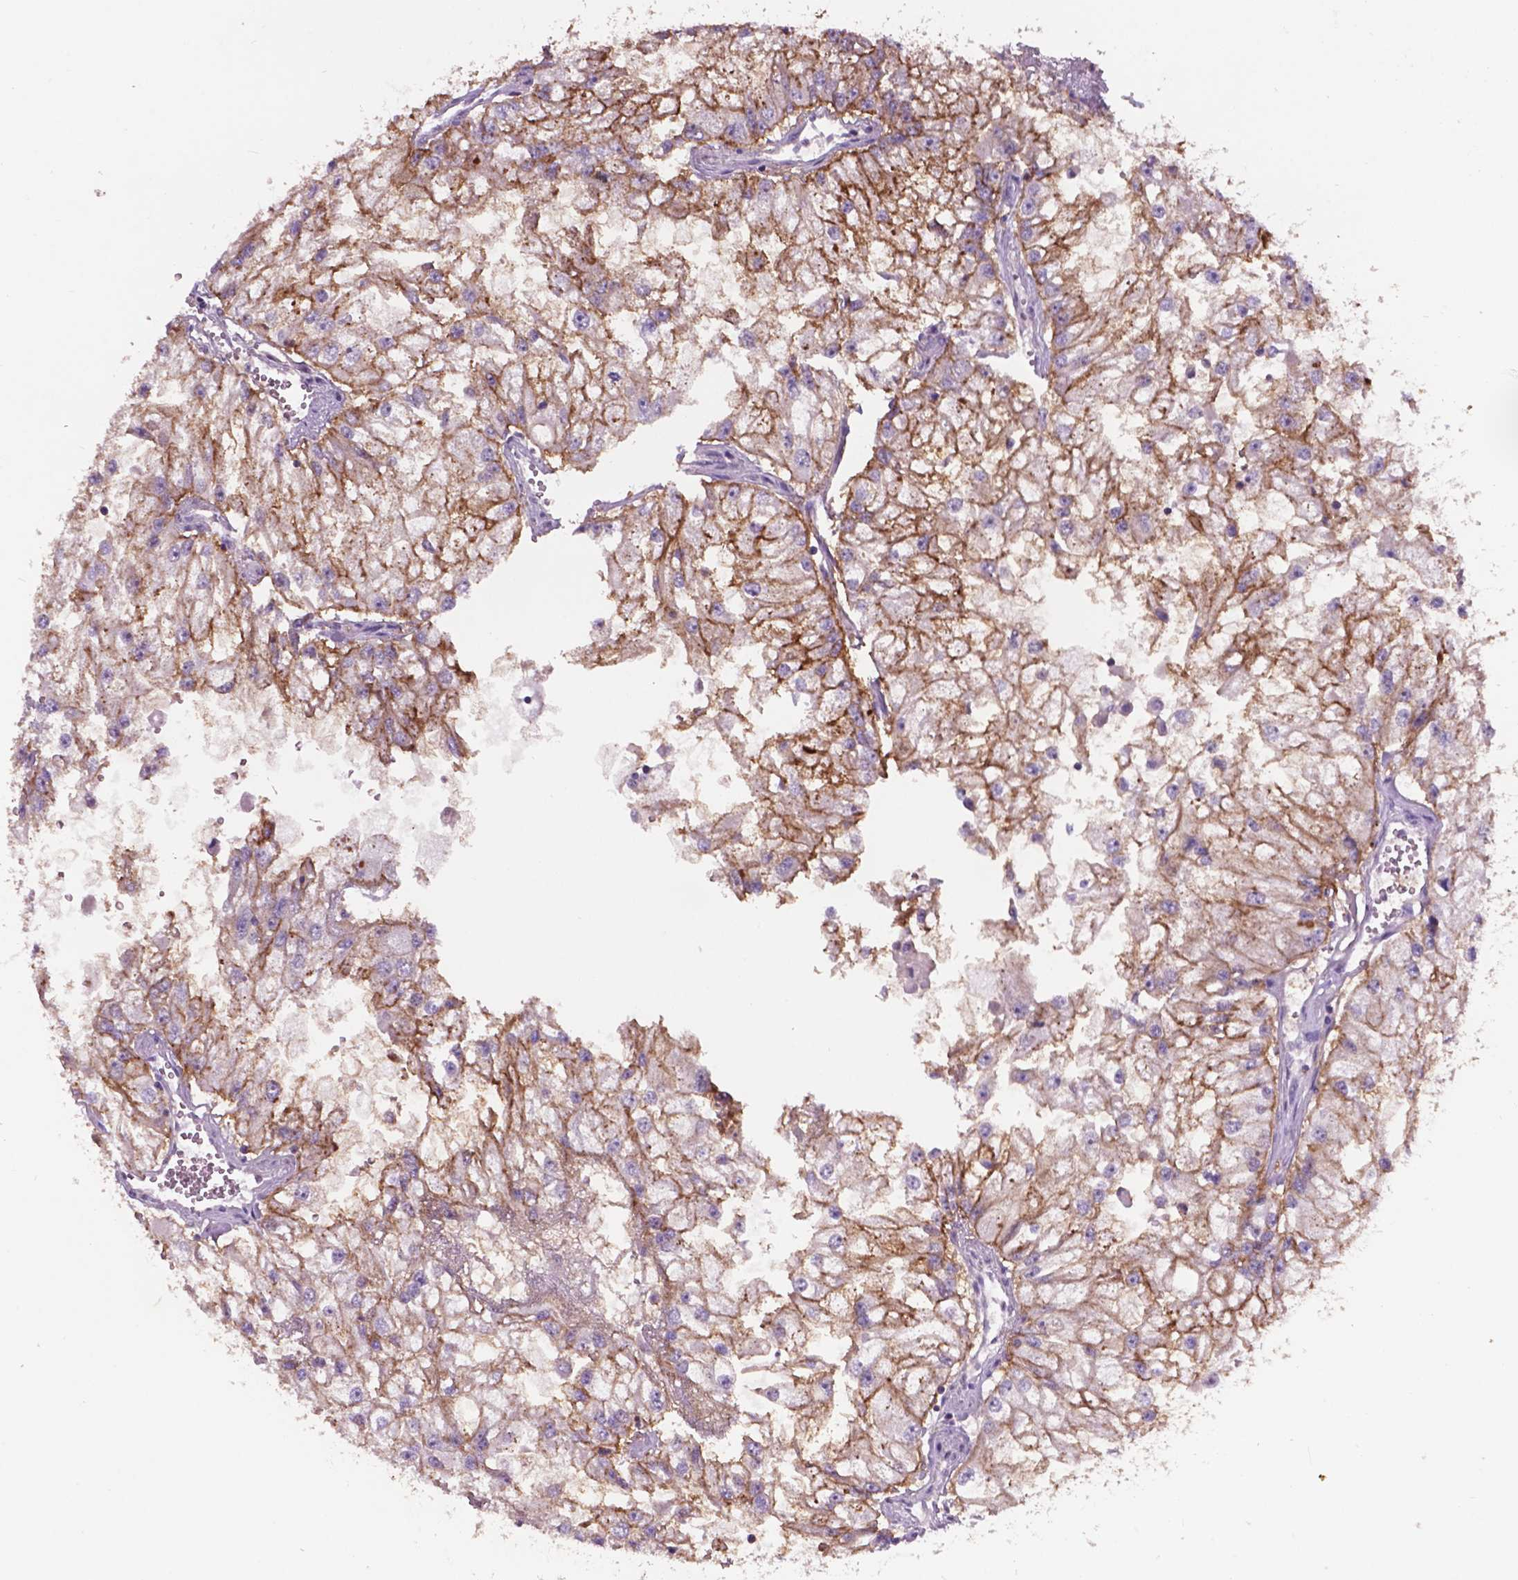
{"staining": {"intensity": "moderate", "quantity": ">75%", "location": "cytoplasmic/membranous"}, "tissue": "renal cancer", "cell_type": "Tumor cells", "image_type": "cancer", "snomed": [{"axis": "morphology", "description": "Adenocarcinoma, NOS"}, {"axis": "topography", "description": "Kidney"}], "caption": "Immunohistochemistry (IHC) image of neoplastic tissue: human adenocarcinoma (renal) stained using IHC displays medium levels of moderate protein expression localized specifically in the cytoplasmic/membranous of tumor cells, appearing as a cytoplasmic/membranous brown color.", "gene": "PLSCR1", "patient": {"sex": "male", "age": 59}}